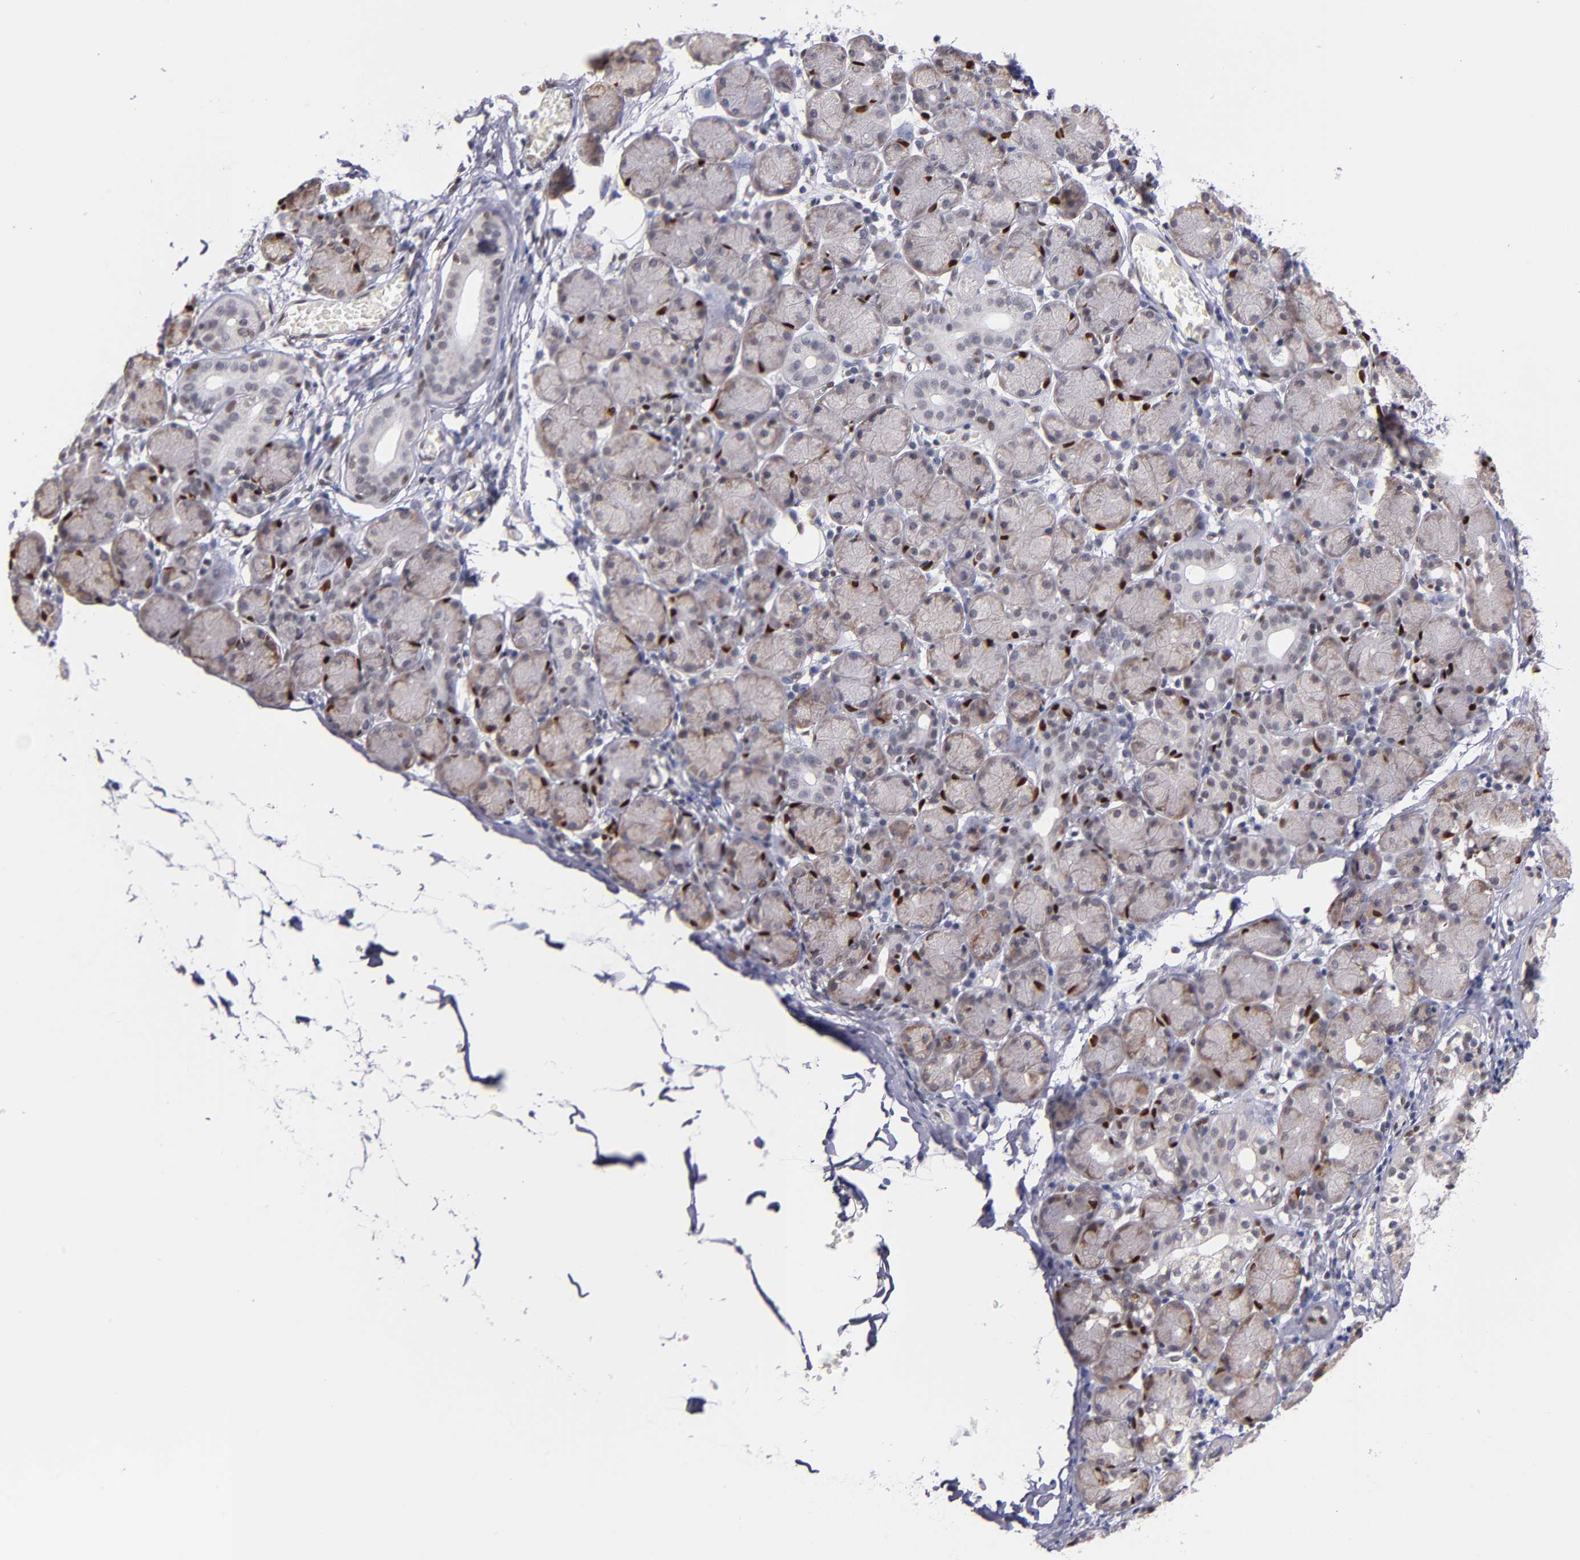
{"staining": {"intensity": "moderate", "quantity": "<25%", "location": "cytoplasmic/membranous,nuclear"}, "tissue": "salivary gland", "cell_type": "Glandular cells", "image_type": "normal", "snomed": [{"axis": "morphology", "description": "Normal tissue, NOS"}, {"axis": "topography", "description": "Salivary gland"}], "caption": "Glandular cells exhibit low levels of moderate cytoplasmic/membranous,nuclear staining in about <25% of cells in benign human salivary gland.", "gene": "SRF", "patient": {"sex": "female", "age": 24}}